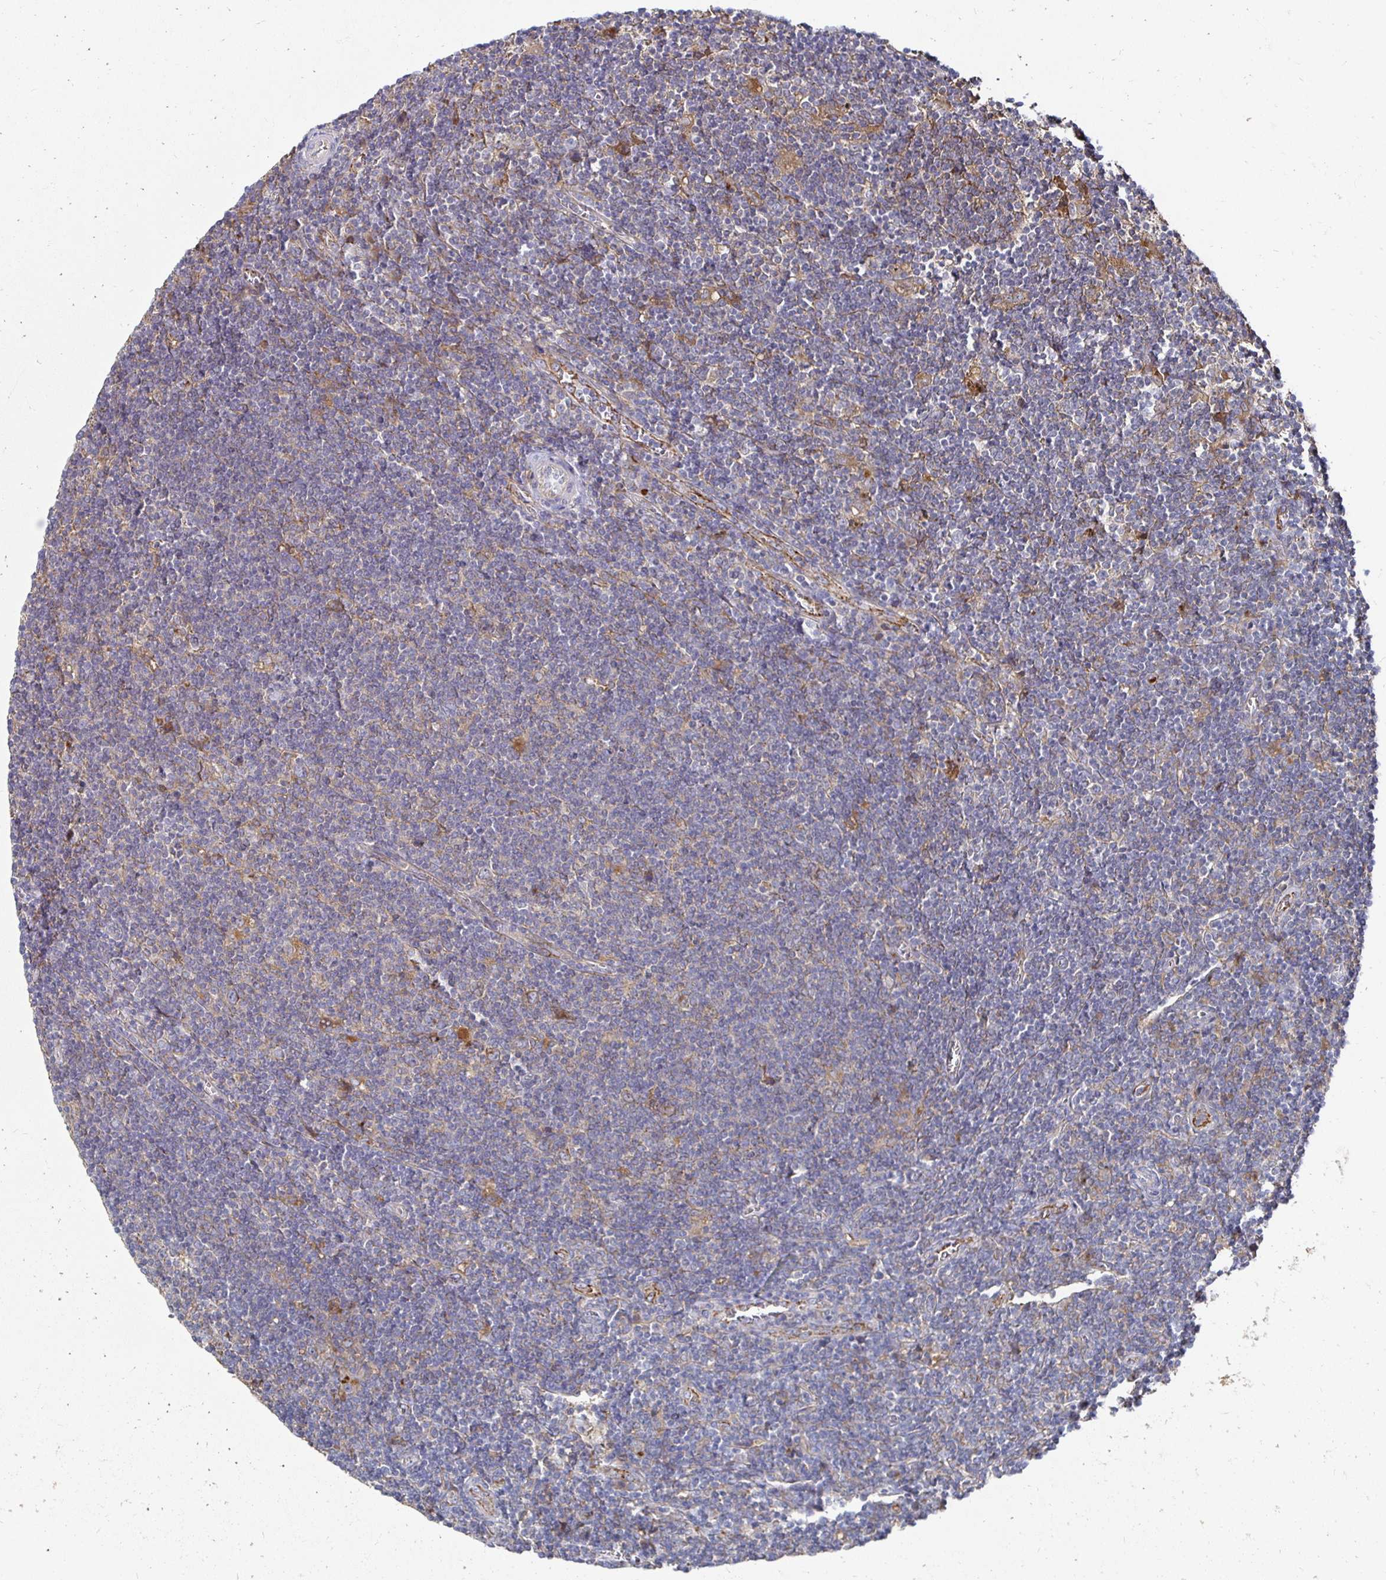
{"staining": {"intensity": "negative", "quantity": "none", "location": "none"}, "tissue": "lymphoma", "cell_type": "Tumor cells", "image_type": "cancer", "snomed": [{"axis": "morphology", "description": "Hodgkin's disease, NOS"}, {"axis": "topography", "description": "Lymph node"}], "caption": "The image demonstrates no staining of tumor cells in Hodgkin's disease.", "gene": "NCSTN", "patient": {"sex": "male", "age": 40}}